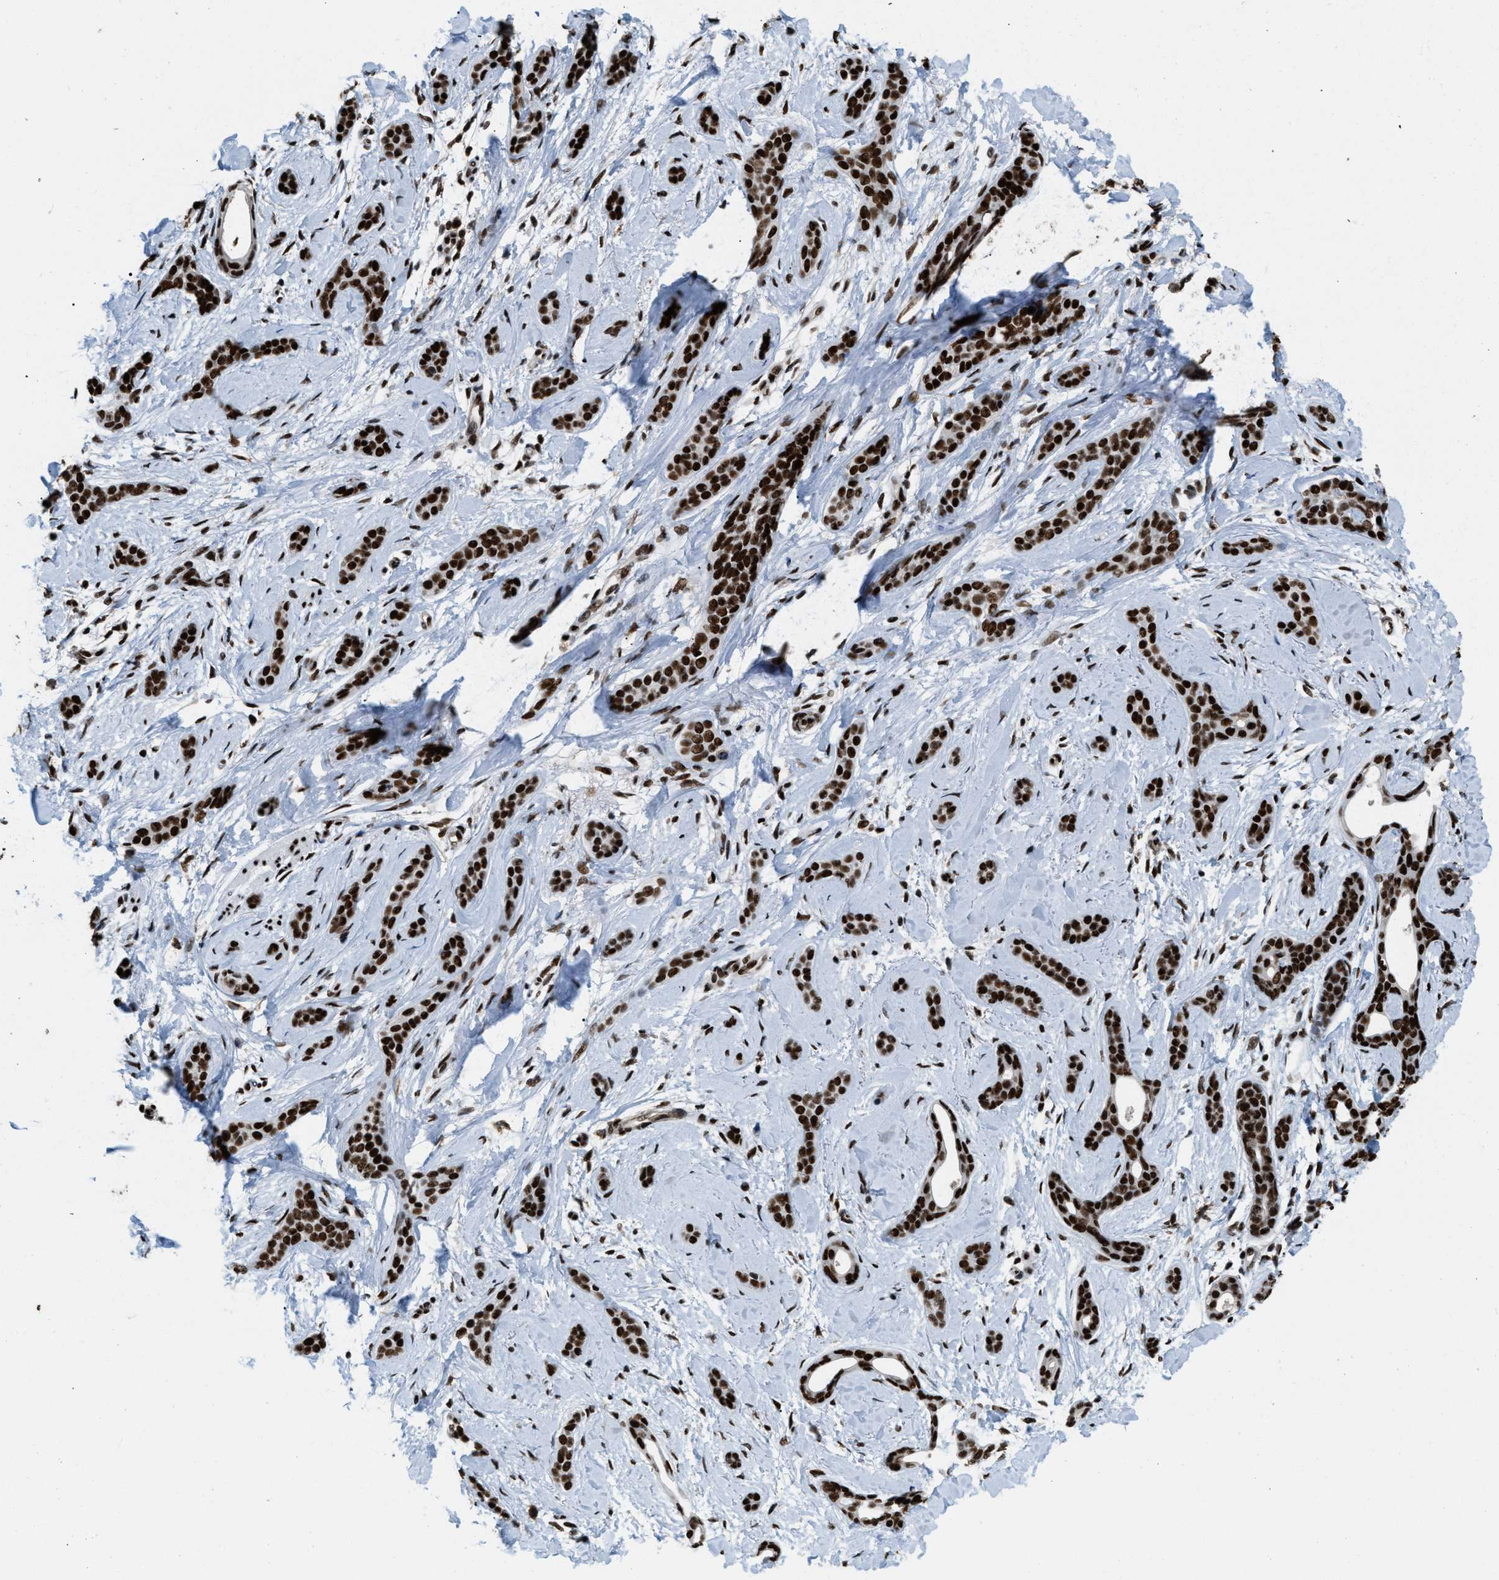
{"staining": {"intensity": "strong", "quantity": ">75%", "location": "nuclear"}, "tissue": "skin cancer", "cell_type": "Tumor cells", "image_type": "cancer", "snomed": [{"axis": "morphology", "description": "Basal cell carcinoma"}, {"axis": "morphology", "description": "Adnexal tumor, benign"}, {"axis": "topography", "description": "Skin"}], "caption": "This is a photomicrograph of immunohistochemistry staining of skin cancer, which shows strong staining in the nuclear of tumor cells.", "gene": "NUMA1", "patient": {"sex": "female", "age": 42}}